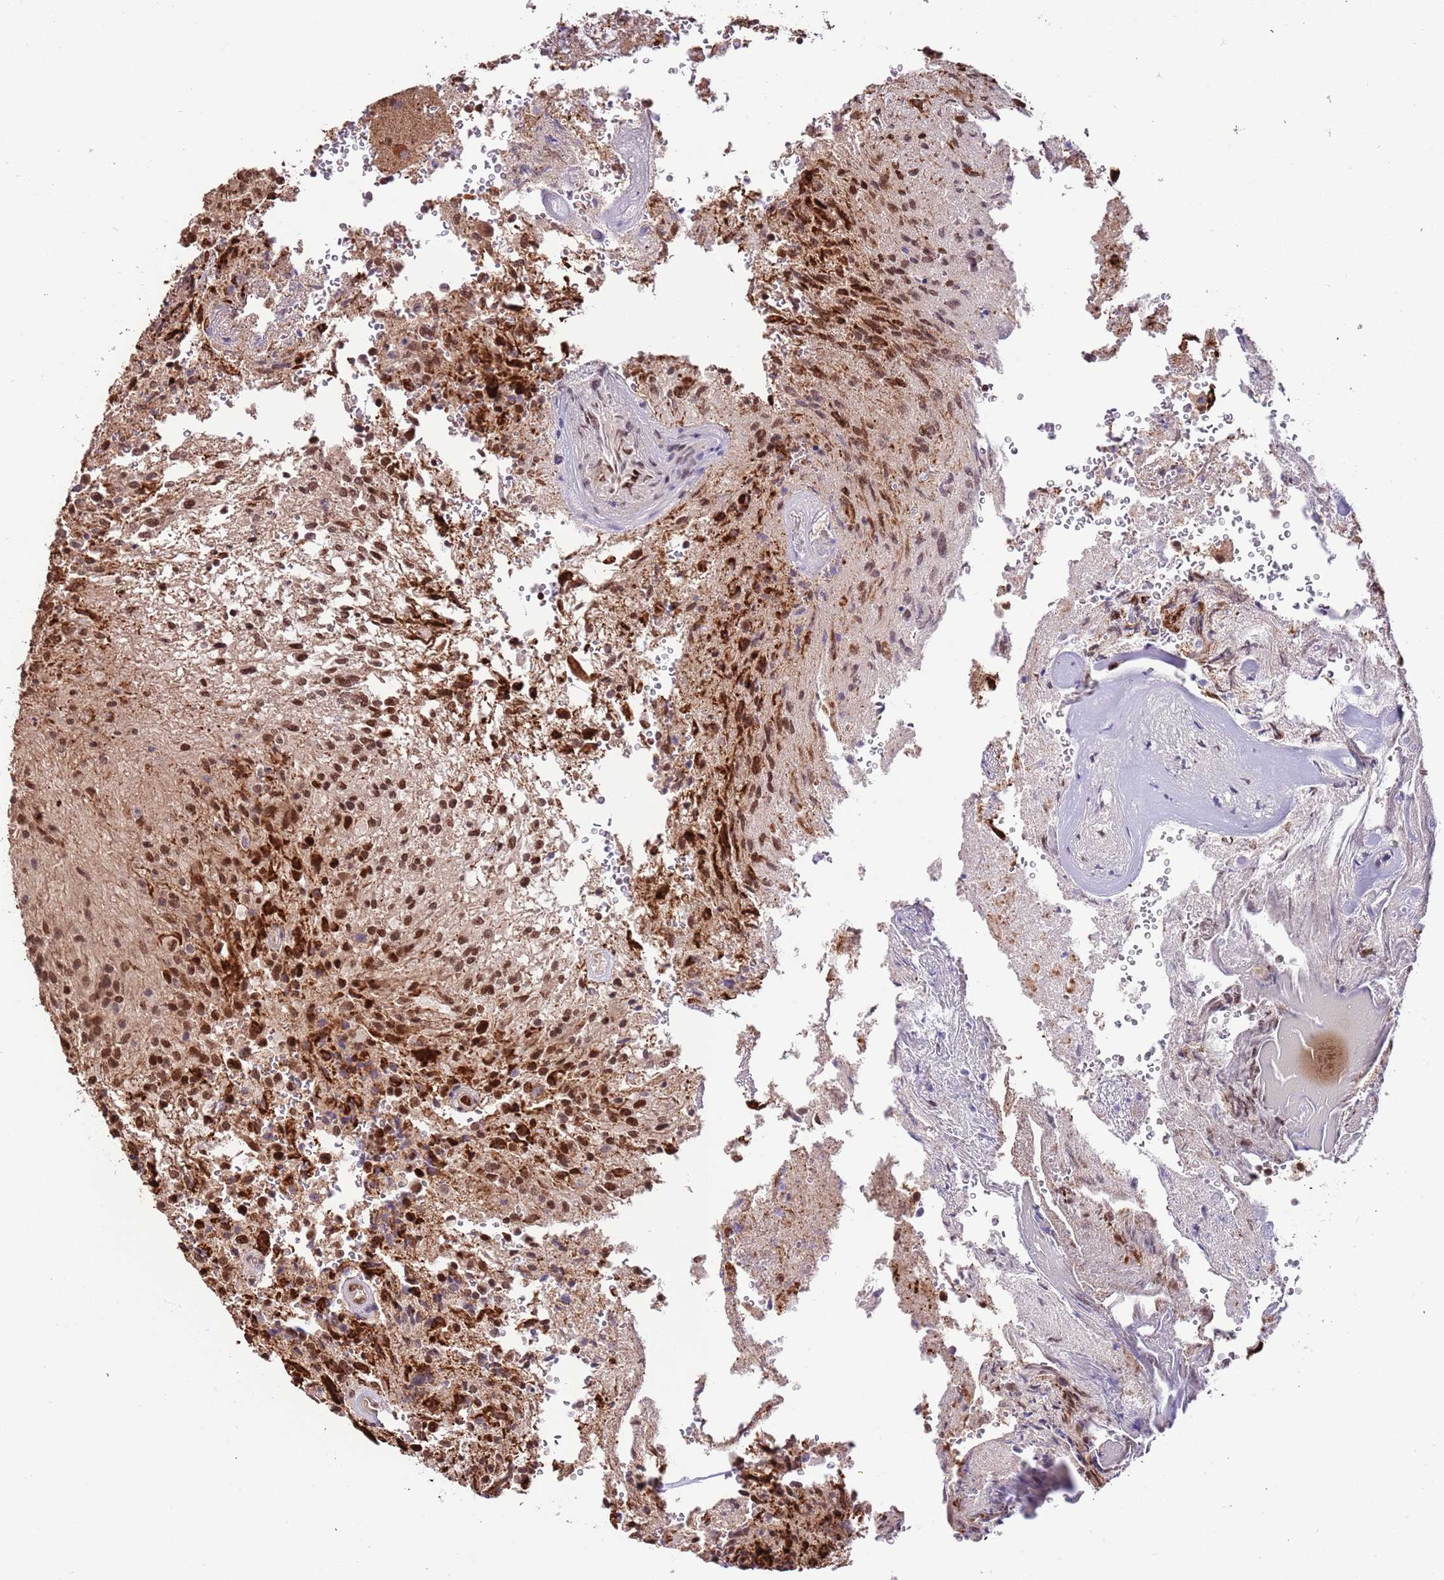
{"staining": {"intensity": "strong", "quantity": ">75%", "location": "nuclear"}, "tissue": "glioma", "cell_type": "Tumor cells", "image_type": "cancer", "snomed": [{"axis": "morphology", "description": "Normal tissue, NOS"}, {"axis": "morphology", "description": "Glioma, malignant, High grade"}, {"axis": "topography", "description": "Cerebral cortex"}], "caption": "There is high levels of strong nuclear expression in tumor cells of malignant glioma (high-grade), as demonstrated by immunohistochemical staining (brown color).", "gene": "RIF1", "patient": {"sex": "male", "age": 56}}